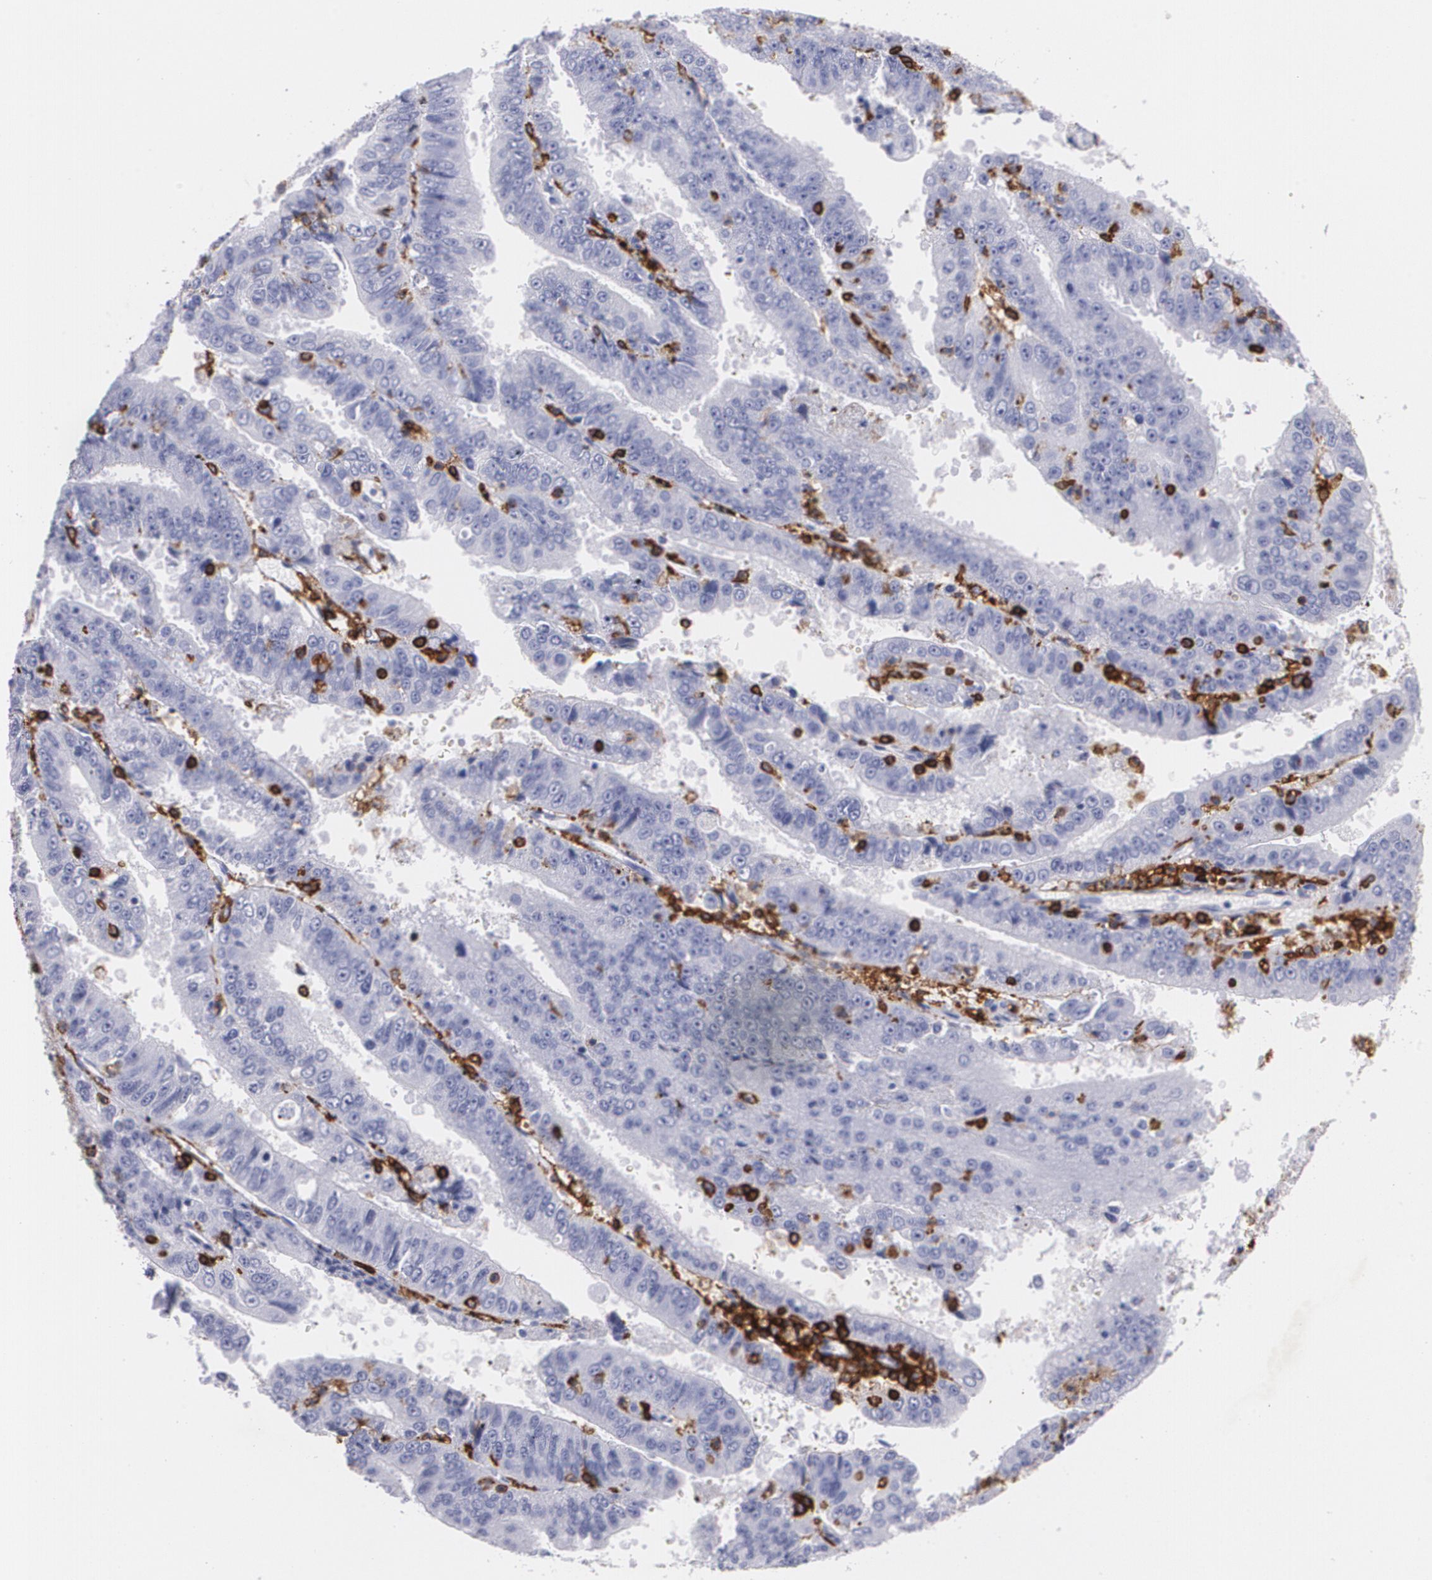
{"staining": {"intensity": "negative", "quantity": "none", "location": "none"}, "tissue": "endometrial cancer", "cell_type": "Tumor cells", "image_type": "cancer", "snomed": [{"axis": "morphology", "description": "Adenocarcinoma, NOS"}, {"axis": "topography", "description": "Endometrium"}], "caption": "An immunohistochemistry histopathology image of endometrial cancer is shown. There is no staining in tumor cells of endometrial cancer.", "gene": "PTPRC", "patient": {"sex": "female", "age": 66}}